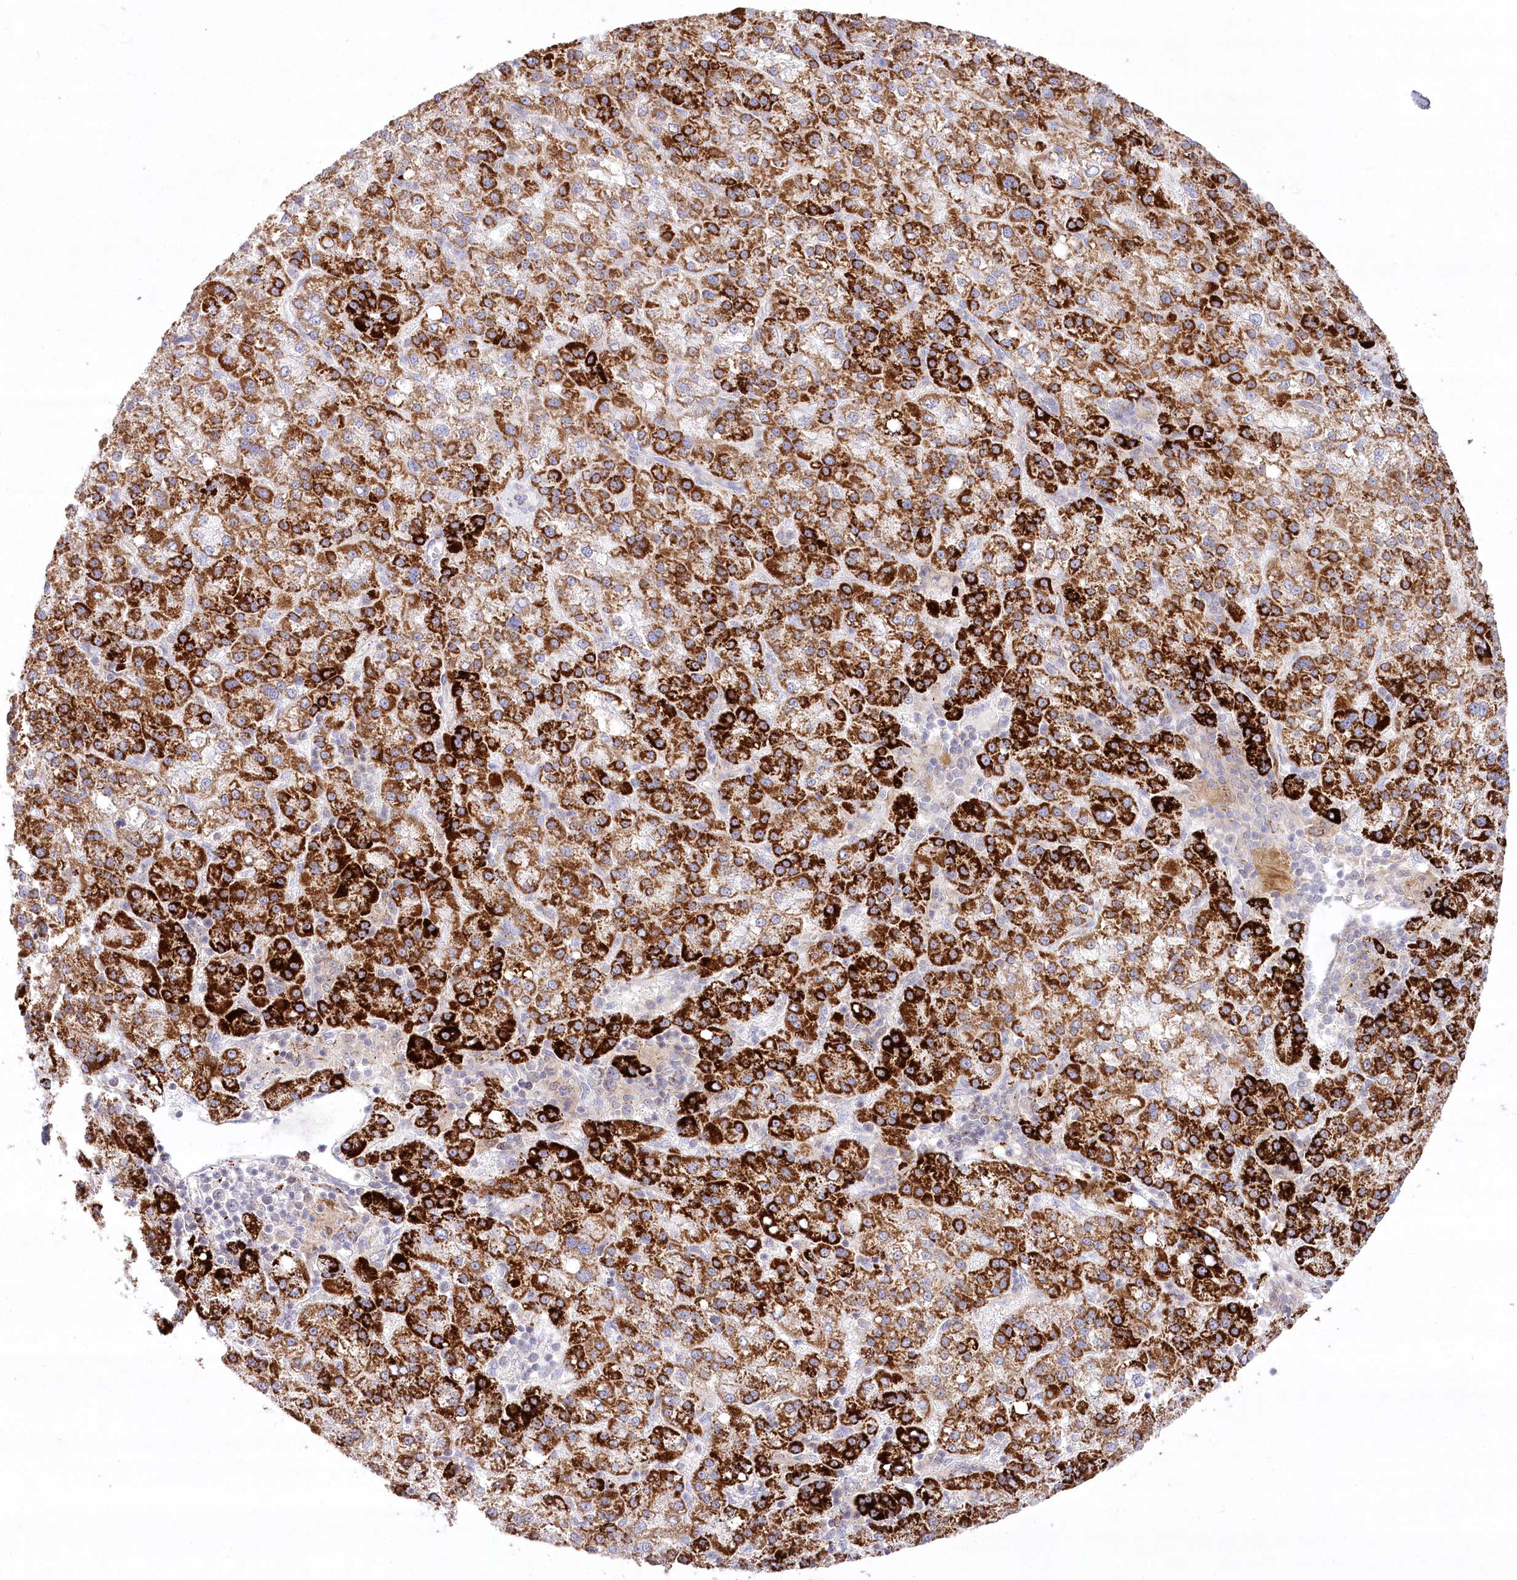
{"staining": {"intensity": "strong", "quantity": ">75%", "location": "cytoplasmic/membranous"}, "tissue": "liver cancer", "cell_type": "Tumor cells", "image_type": "cancer", "snomed": [{"axis": "morphology", "description": "Carcinoma, Hepatocellular, NOS"}, {"axis": "topography", "description": "Liver"}], "caption": "A brown stain highlights strong cytoplasmic/membranous expression of a protein in liver cancer (hepatocellular carcinoma) tumor cells.", "gene": "CEP164", "patient": {"sex": "female", "age": 58}}